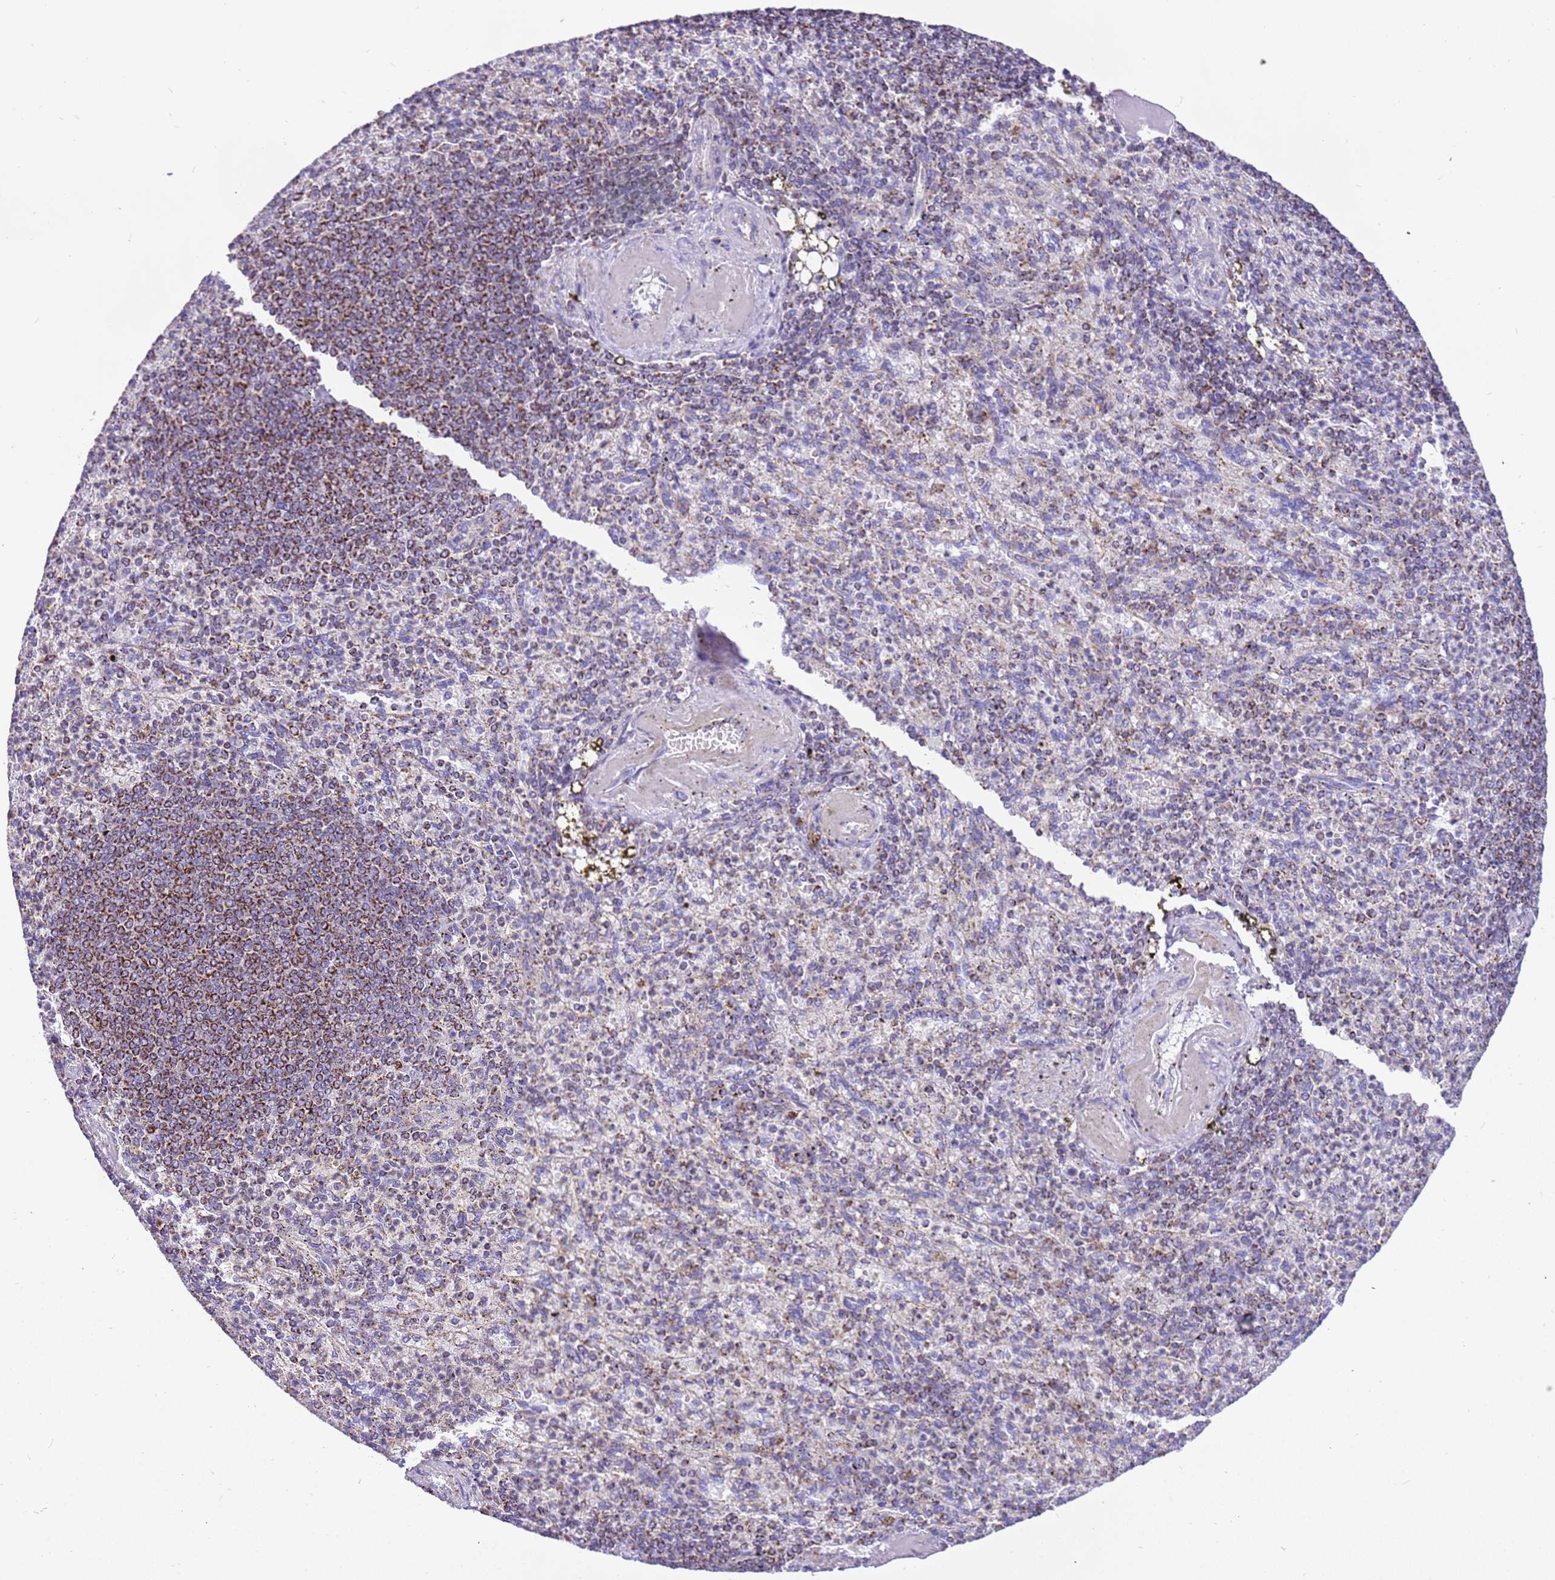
{"staining": {"intensity": "moderate", "quantity": "25%-75%", "location": "cytoplasmic/membranous"}, "tissue": "spleen", "cell_type": "Cells in red pulp", "image_type": "normal", "snomed": [{"axis": "morphology", "description": "Normal tissue, NOS"}, {"axis": "topography", "description": "Spleen"}], "caption": "Protein expression analysis of unremarkable human spleen reveals moderate cytoplasmic/membranous expression in approximately 25%-75% of cells in red pulp. (DAB = brown stain, brightfield microscopy at high magnification).", "gene": "SUCLG2", "patient": {"sex": "female", "age": 74}}